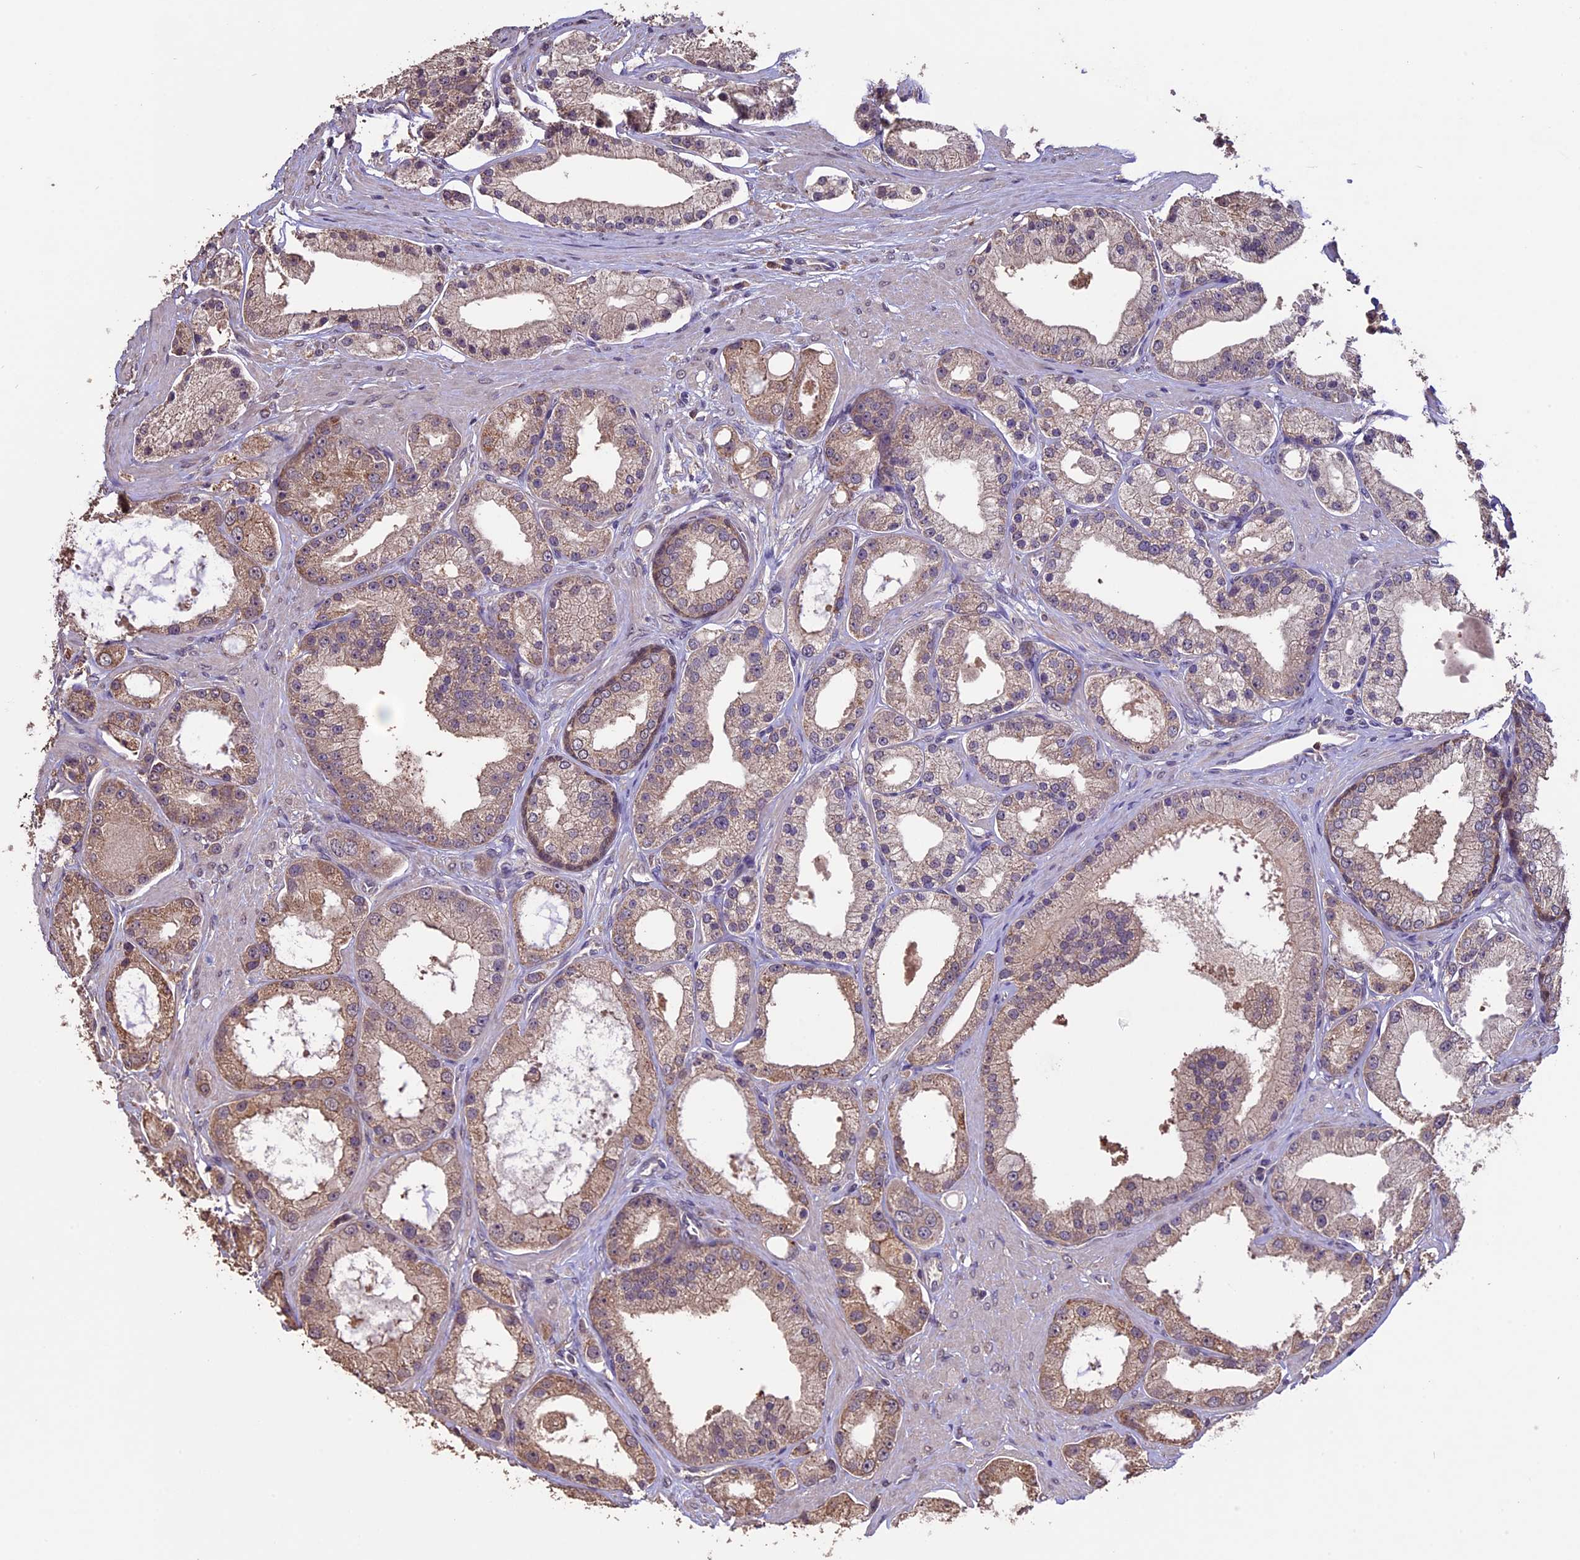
{"staining": {"intensity": "moderate", "quantity": "25%-75%", "location": "cytoplasmic/membranous"}, "tissue": "prostate cancer", "cell_type": "Tumor cells", "image_type": "cancer", "snomed": [{"axis": "morphology", "description": "Adenocarcinoma, Low grade"}, {"axis": "topography", "description": "Prostate"}], "caption": "An image showing moderate cytoplasmic/membranous positivity in about 25%-75% of tumor cells in prostate low-grade adenocarcinoma, as visualized by brown immunohistochemical staining.", "gene": "DIS3L", "patient": {"sex": "male", "age": 67}}